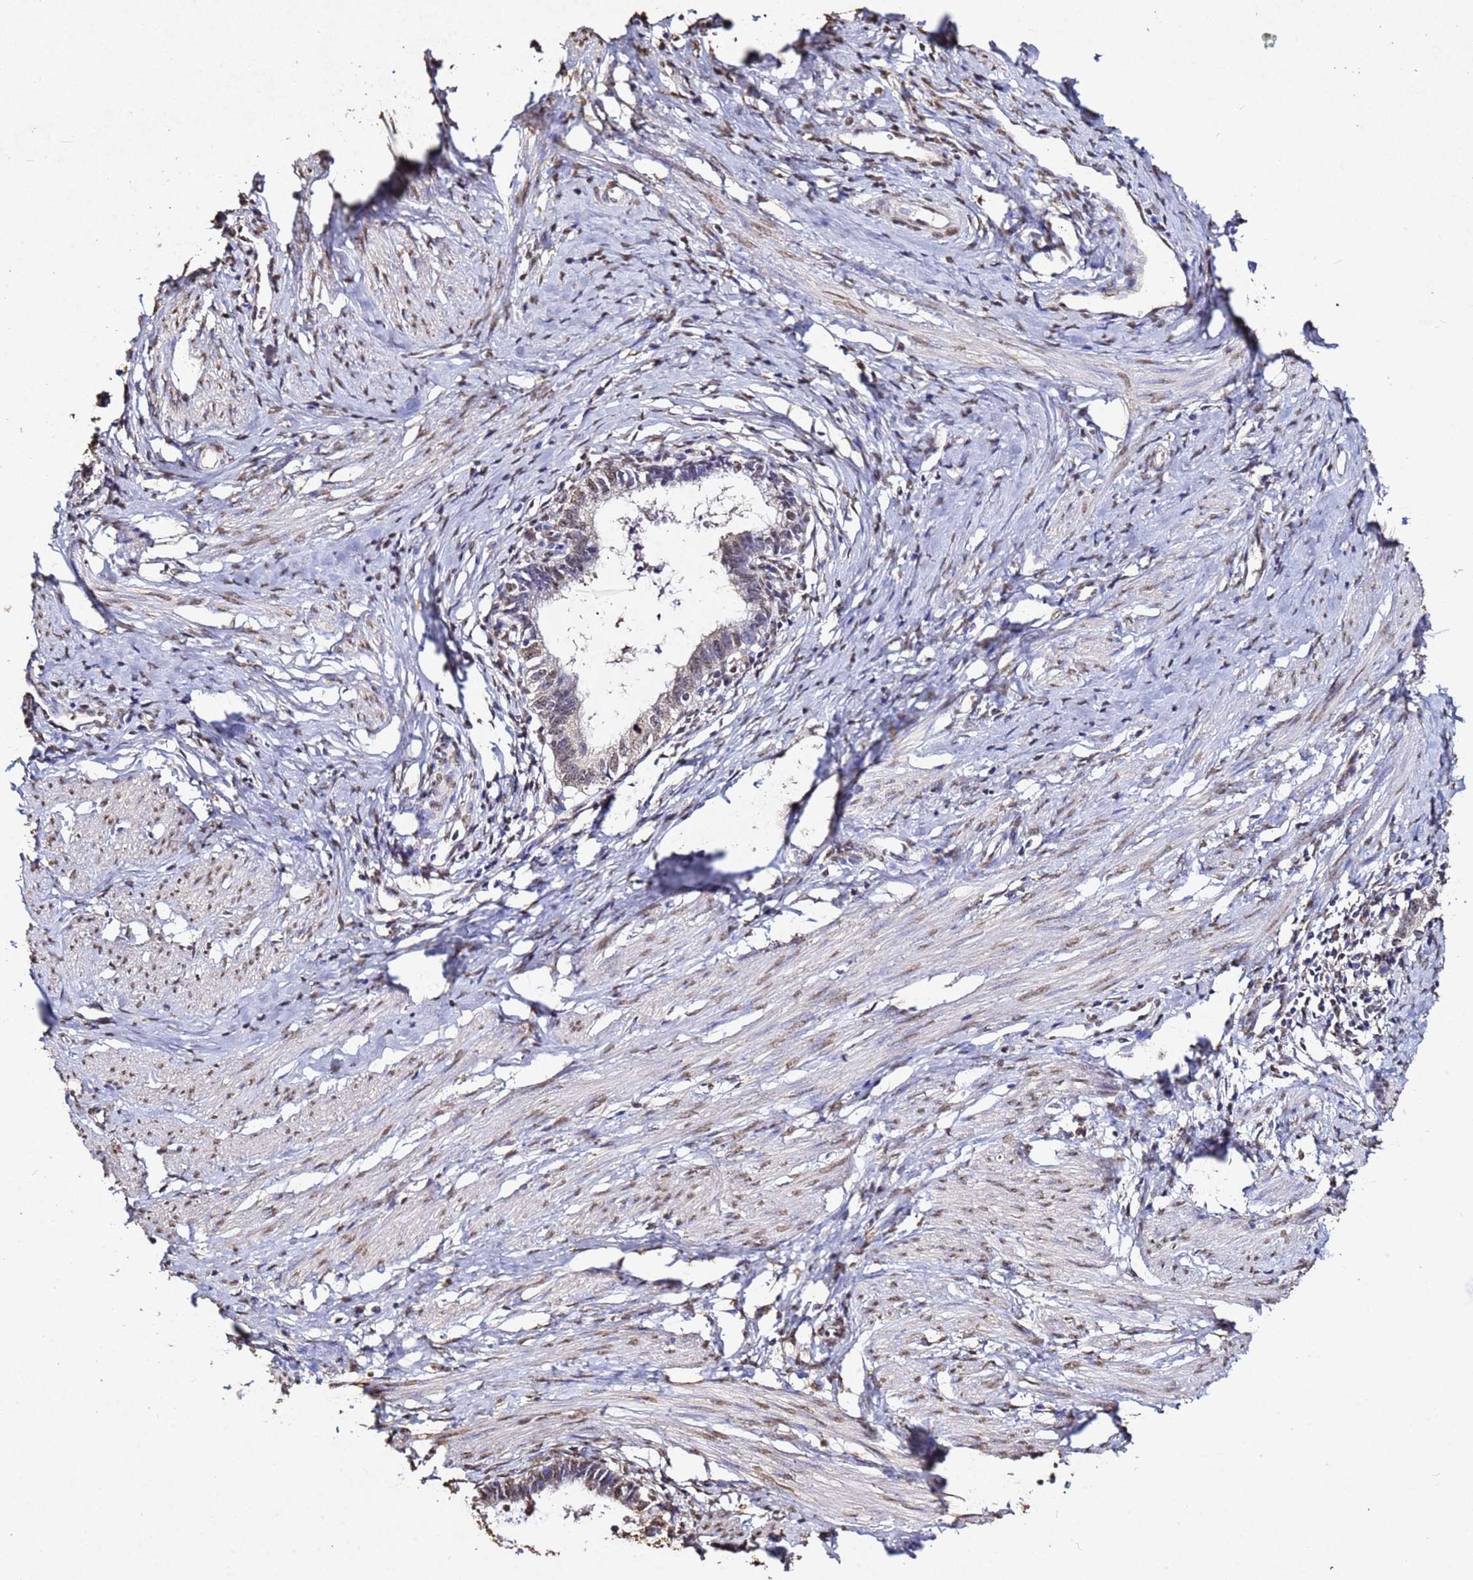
{"staining": {"intensity": "moderate", "quantity": "25%-75%", "location": "nuclear"}, "tissue": "cervical cancer", "cell_type": "Tumor cells", "image_type": "cancer", "snomed": [{"axis": "morphology", "description": "Adenocarcinoma, NOS"}, {"axis": "topography", "description": "Cervix"}], "caption": "Tumor cells display medium levels of moderate nuclear staining in about 25%-75% of cells in human adenocarcinoma (cervical).", "gene": "MYOCD", "patient": {"sex": "female", "age": 36}}